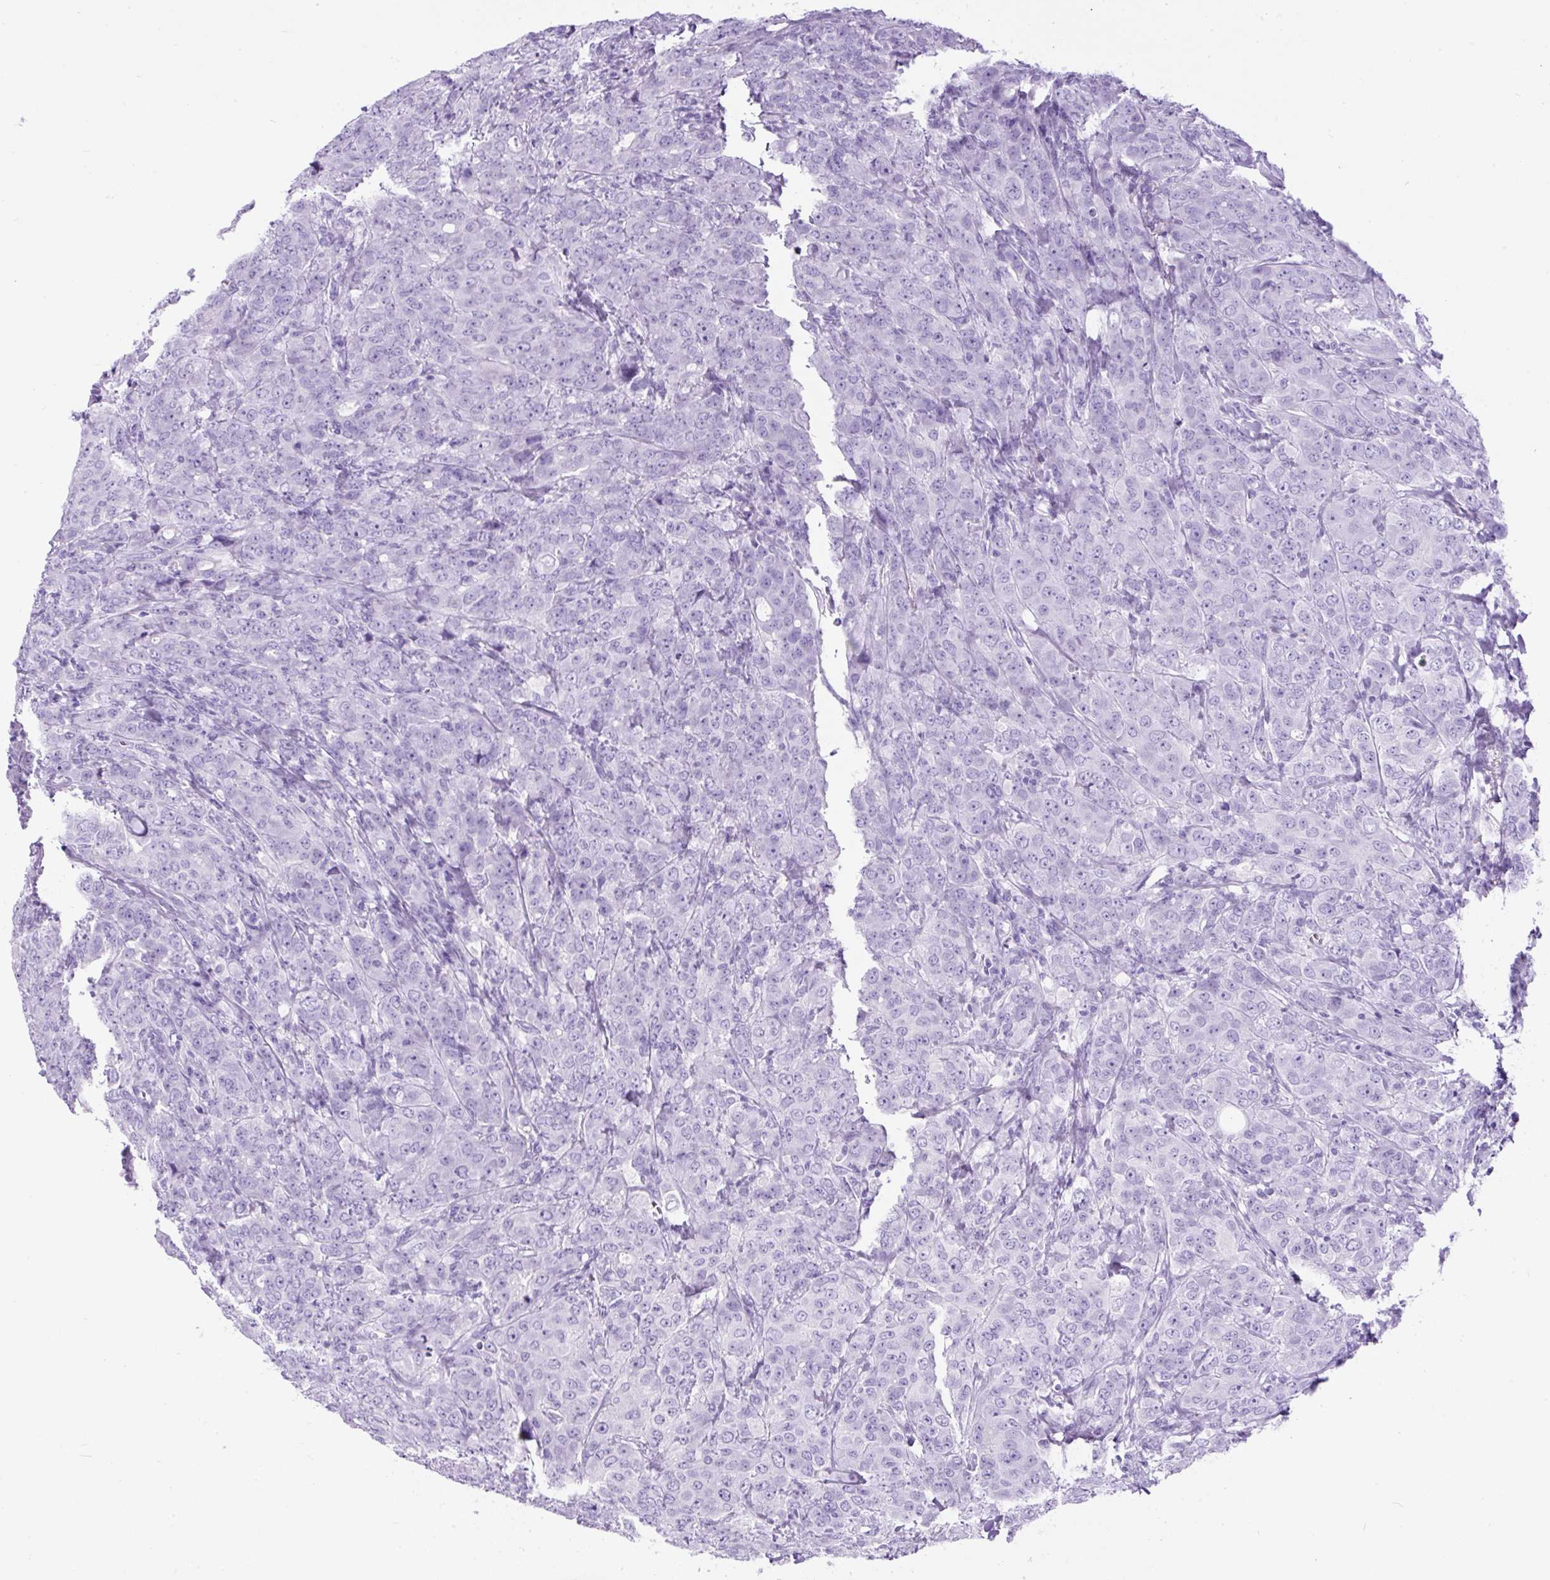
{"staining": {"intensity": "negative", "quantity": "none", "location": "none"}, "tissue": "breast cancer", "cell_type": "Tumor cells", "image_type": "cancer", "snomed": [{"axis": "morphology", "description": "Duct carcinoma"}, {"axis": "topography", "description": "Breast"}], "caption": "Infiltrating ductal carcinoma (breast) was stained to show a protein in brown. There is no significant staining in tumor cells.", "gene": "CEL", "patient": {"sex": "female", "age": 43}}